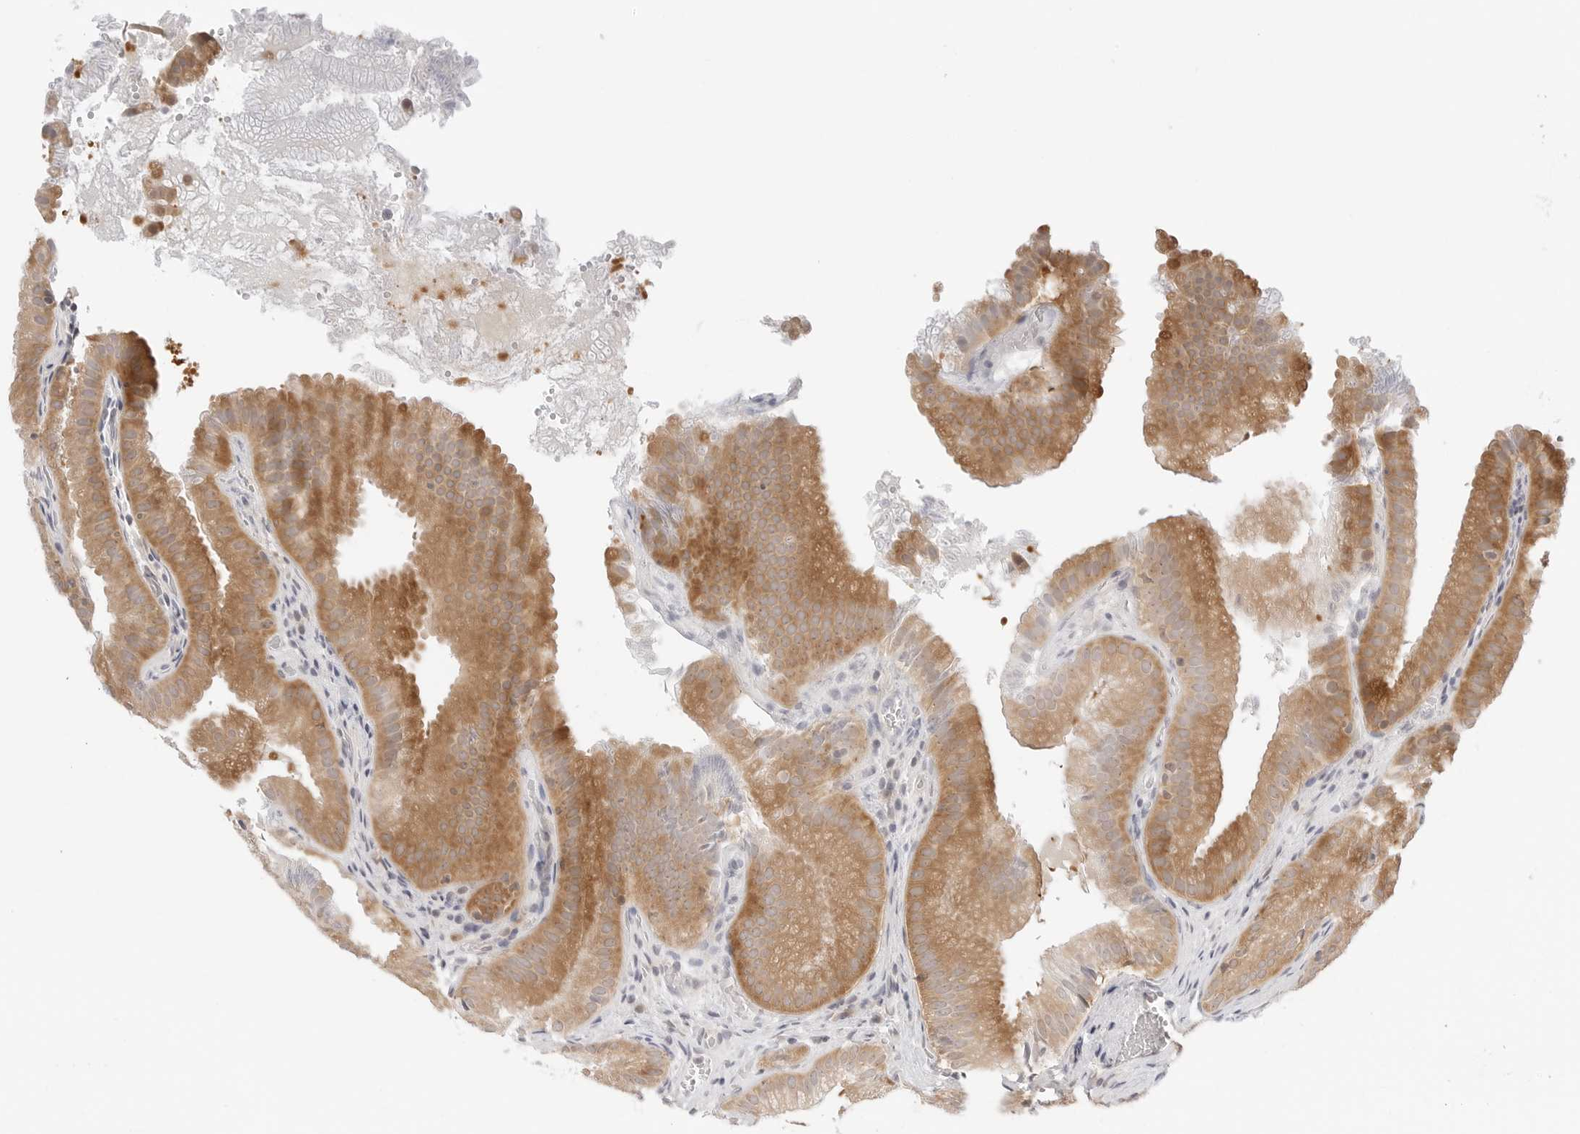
{"staining": {"intensity": "moderate", "quantity": ">75%", "location": "cytoplasmic/membranous"}, "tissue": "gallbladder", "cell_type": "Glandular cells", "image_type": "normal", "snomed": [{"axis": "morphology", "description": "Normal tissue, NOS"}, {"axis": "topography", "description": "Gallbladder"}], "caption": "Immunohistochemical staining of unremarkable human gallbladder exhibits >75% levels of moderate cytoplasmic/membranous protein expression in about >75% of glandular cells. (IHC, brightfield microscopy, high magnification).", "gene": "NUDC", "patient": {"sex": "female", "age": 30}}